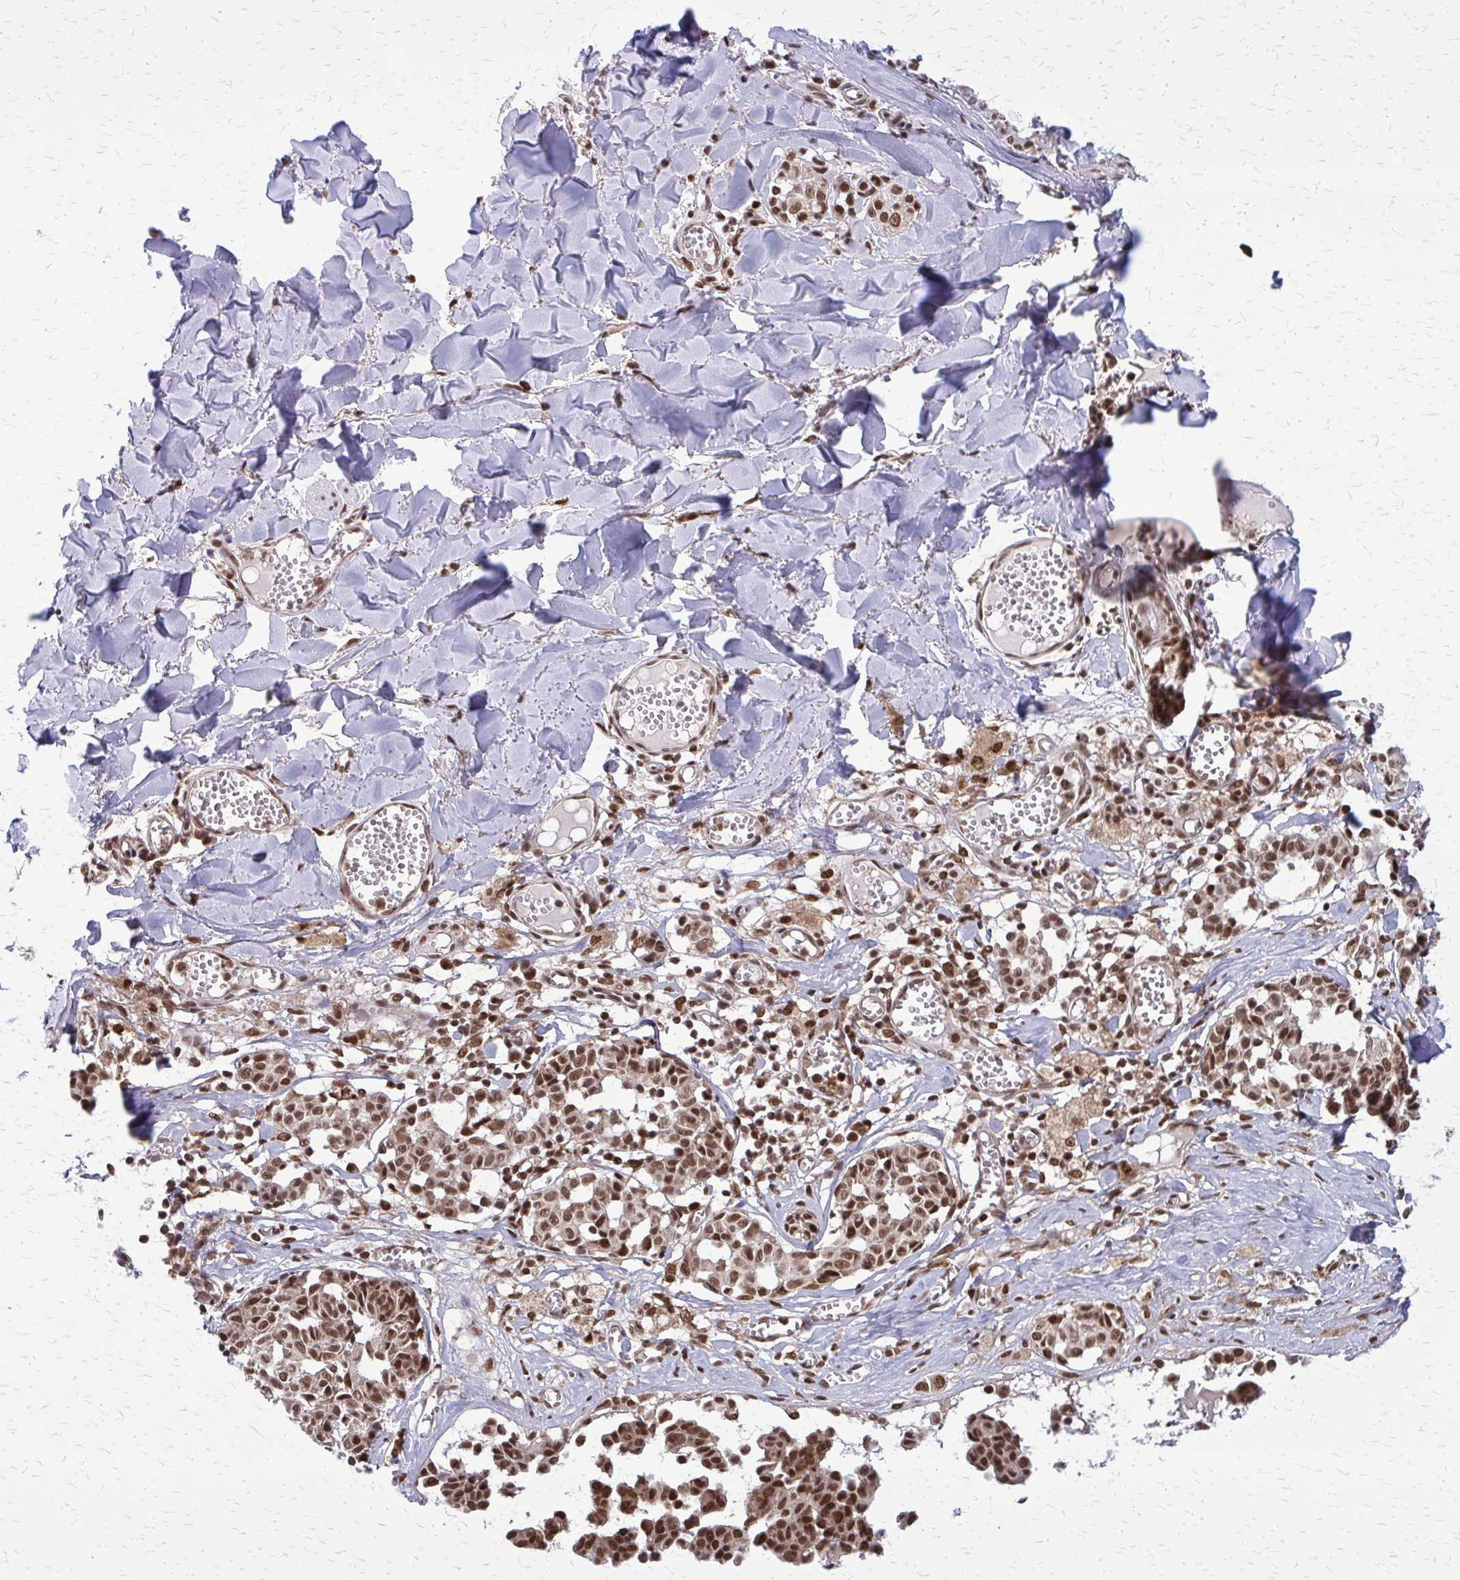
{"staining": {"intensity": "moderate", "quantity": ">75%", "location": "nuclear"}, "tissue": "melanoma", "cell_type": "Tumor cells", "image_type": "cancer", "snomed": [{"axis": "morphology", "description": "Malignant melanoma, NOS"}, {"axis": "topography", "description": "Skin"}], "caption": "Protein expression analysis of melanoma demonstrates moderate nuclear staining in approximately >75% of tumor cells. Nuclei are stained in blue.", "gene": "HDAC3", "patient": {"sex": "female", "age": 43}}